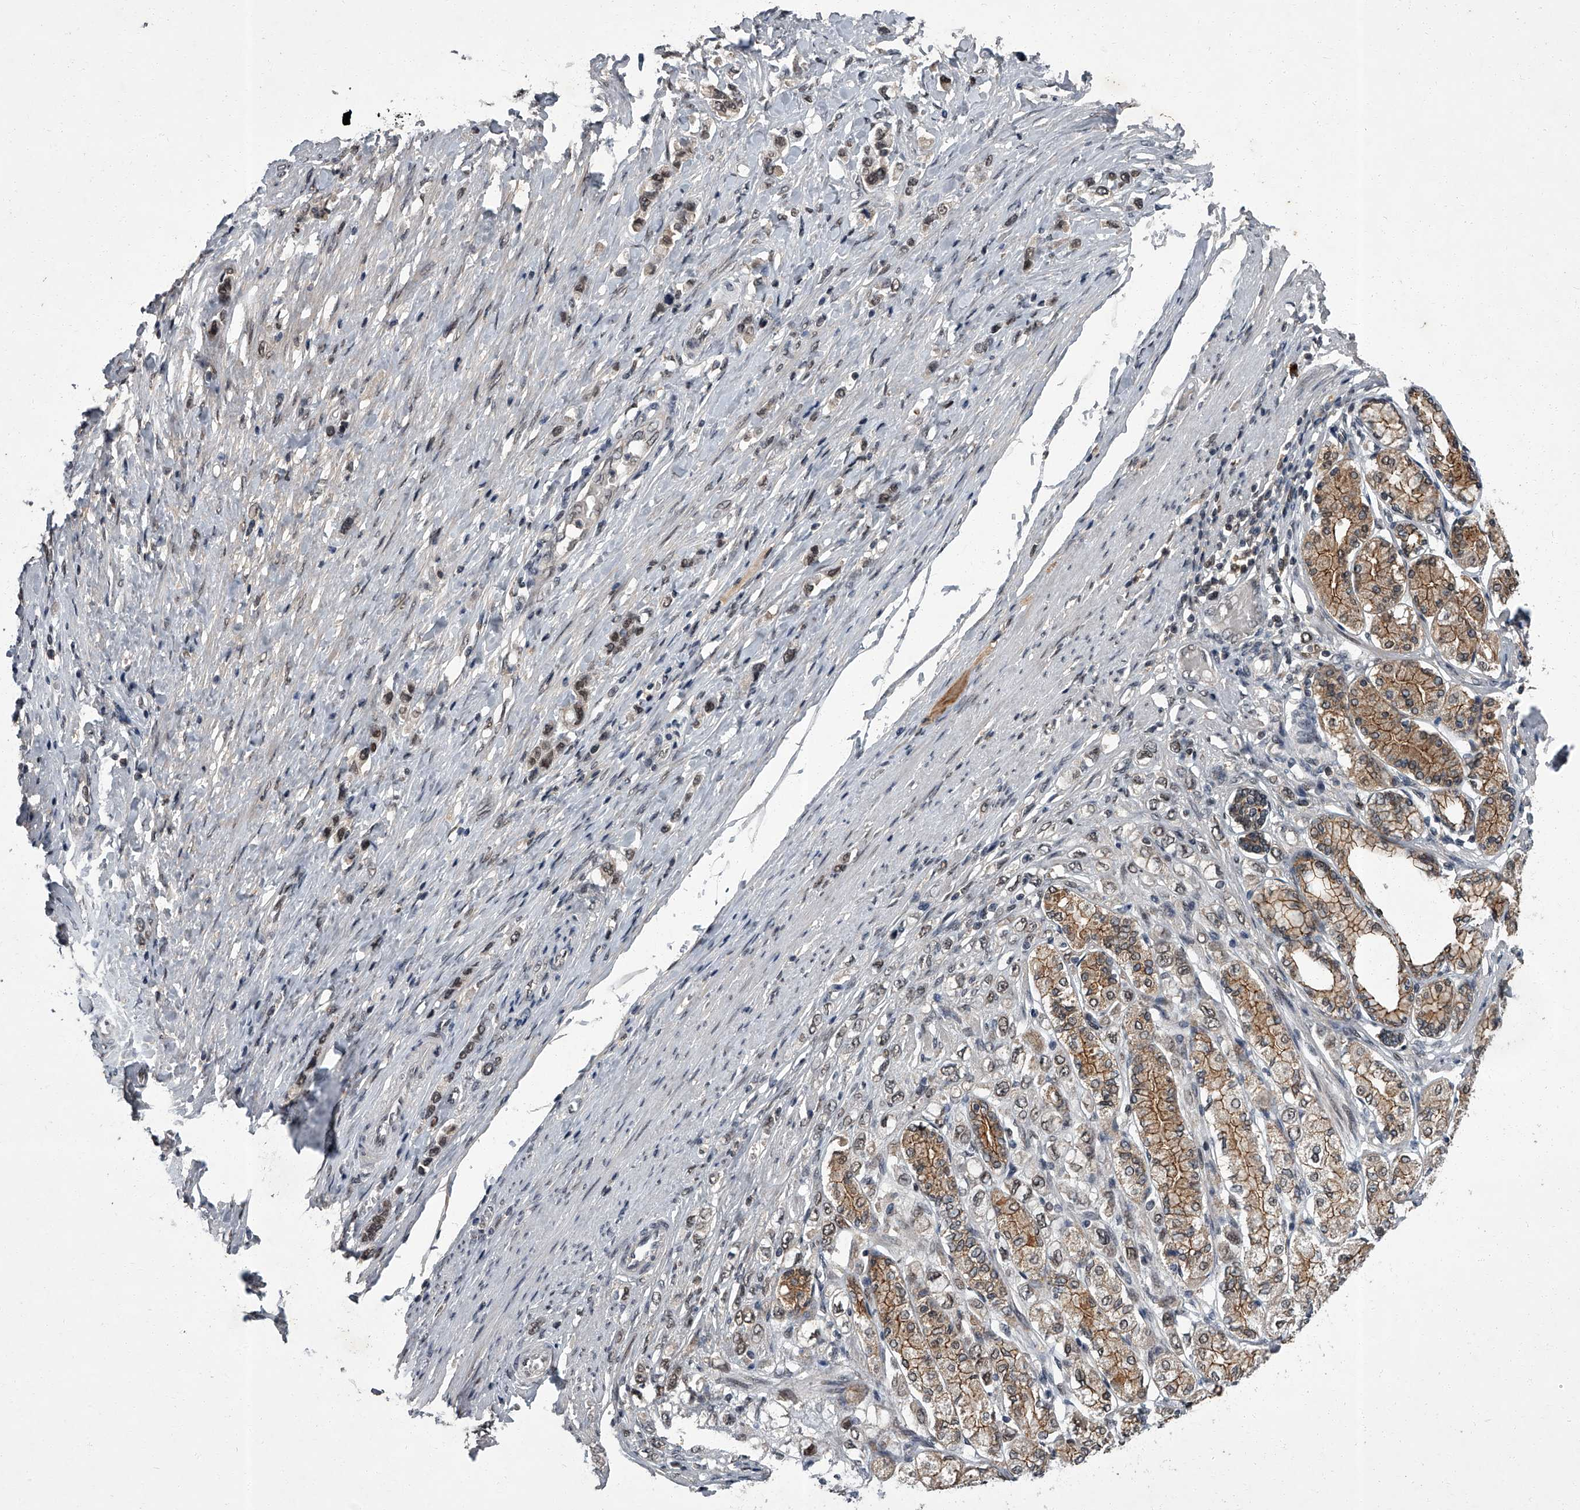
{"staining": {"intensity": "weak", "quantity": ">75%", "location": "nuclear"}, "tissue": "stomach cancer", "cell_type": "Tumor cells", "image_type": "cancer", "snomed": [{"axis": "morphology", "description": "Adenocarcinoma, NOS"}, {"axis": "topography", "description": "Stomach"}], "caption": "Immunohistochemical staining of adenocarcinoma (stomach) exhibits low levels of weak nuclear positivity in about >75% of tumor cells.", "gene": "ZNF518B", "patient": {"sex": "female", "age": 65}}